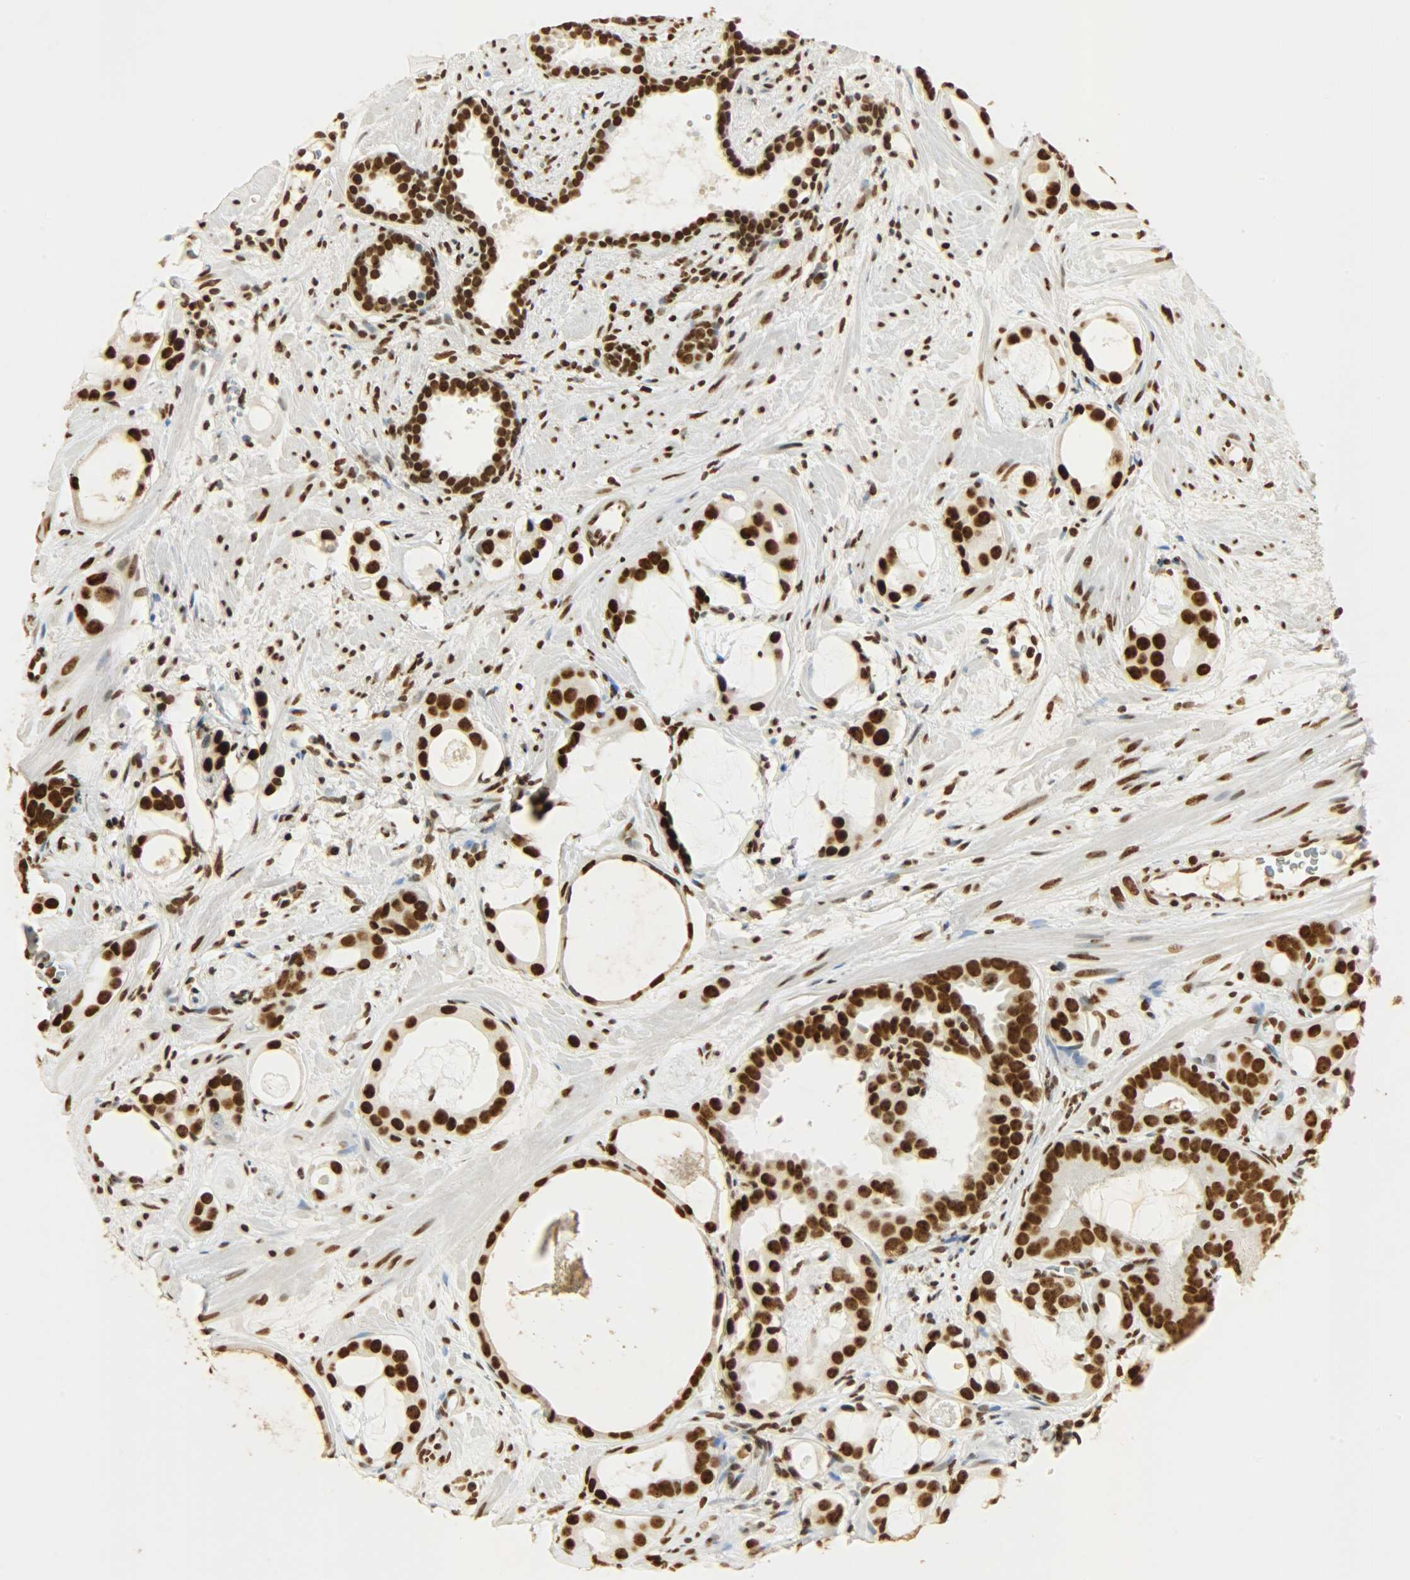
{"staining": {"intensity": "strong", "quantity": ">75%", "location": "nuclear"}, "tissue": "prostate cancer", "cell_type": "Tumor cells", "image_type": "cancer", "snomed": [{"axis": "morphology", "description": "Adenocarcinoma, Low grade"}, {"axis": "topography", "description": "Prostate"}], "caption": "Prostate low-grade adenocarcinoma tissue exhibits strong nuclear staining in approximately >75% of tumor cells, visualized by immunohistochemistry.", "gene": "KHDRBS1", "patient": {"sex": "male", "age": 57}}